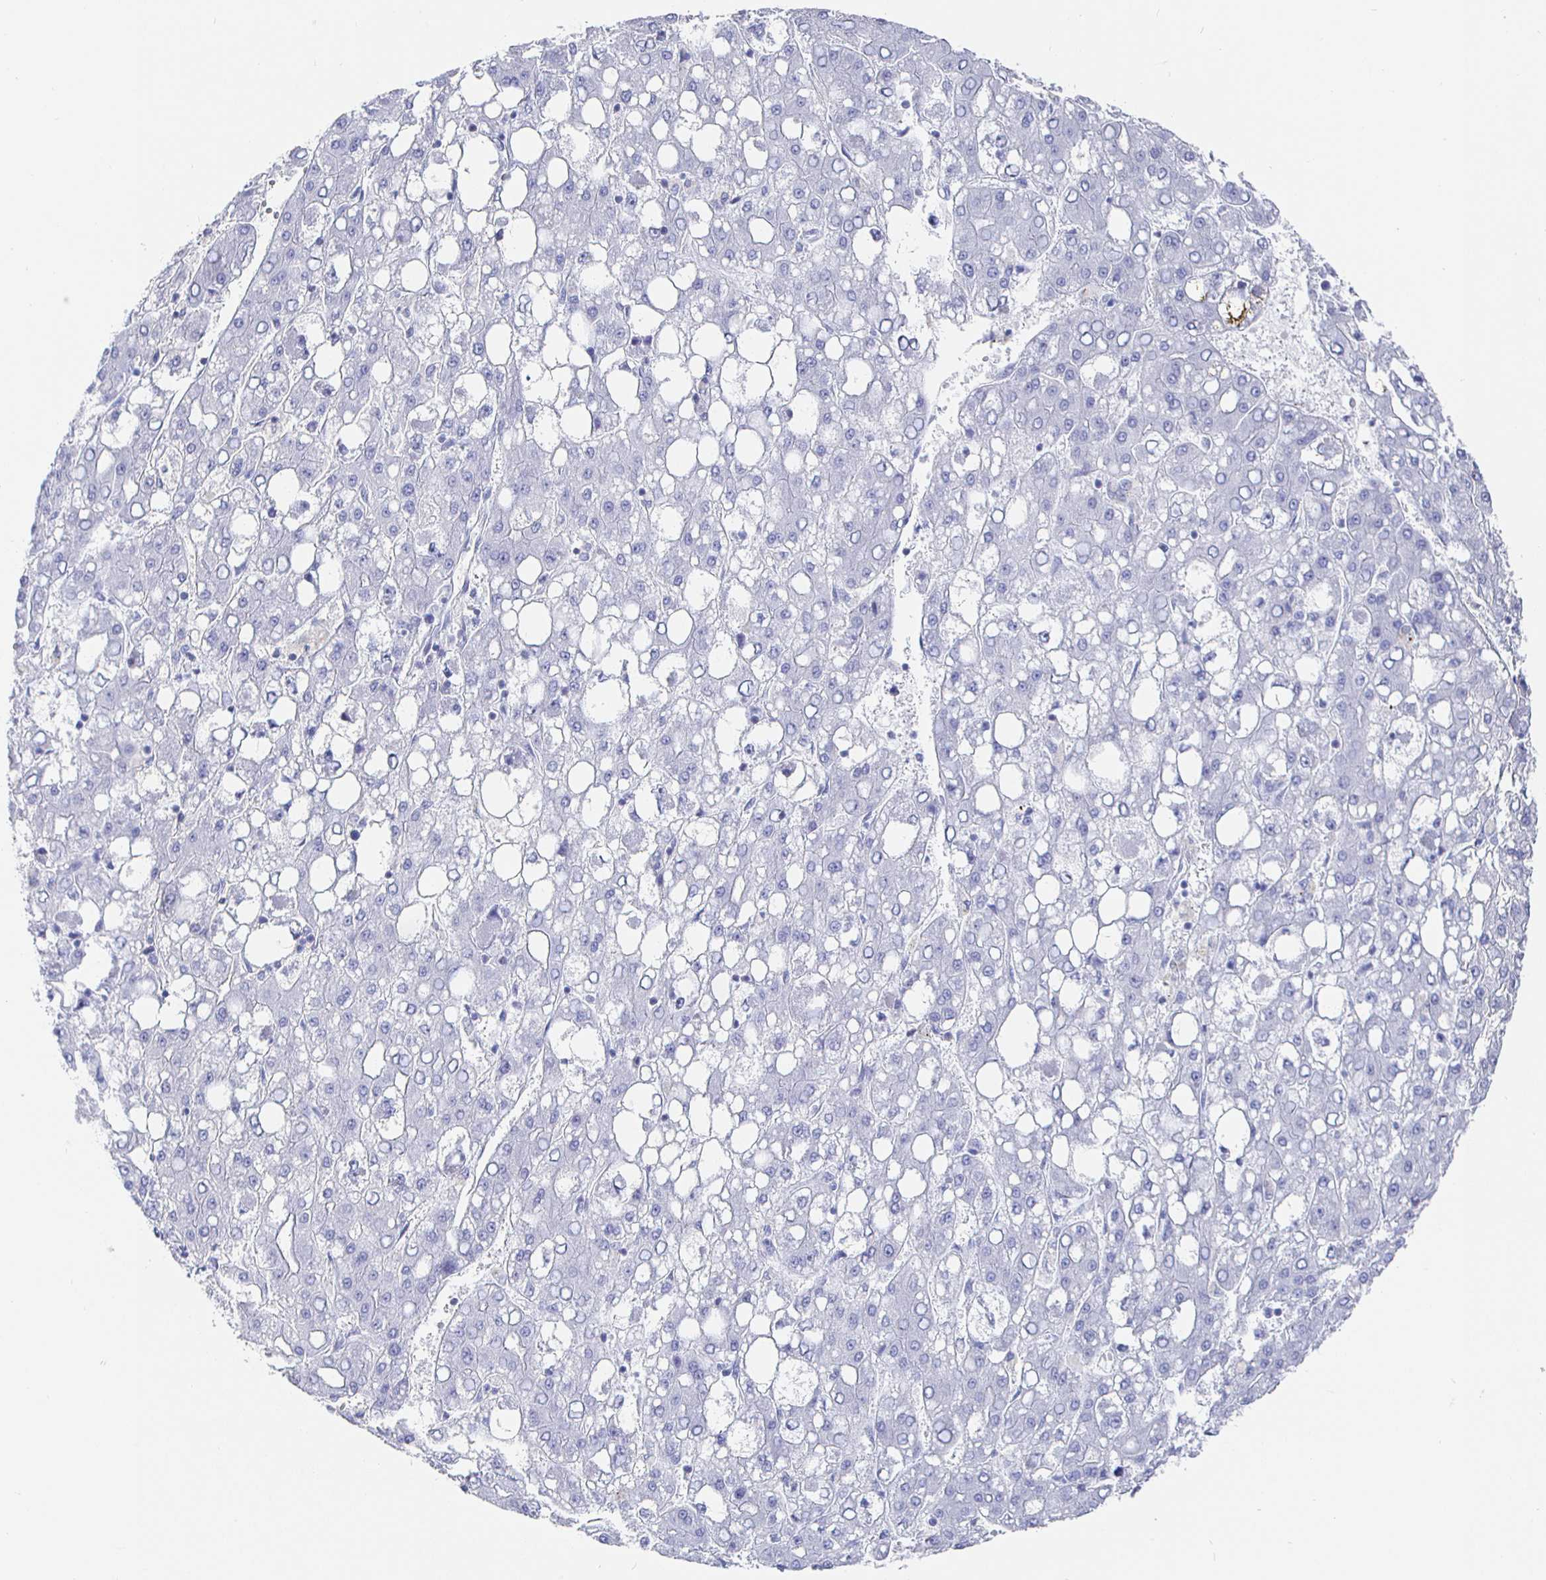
{"staining": {"intensity": "negative", "quantity": "none", "location": "none"}, "tissue": "liver cancer", "cell_type": "Tumor cells", "image_type": "cancer", "snomed": [{"axis": "morphology", "description": "Carcinoma, Hepatocellular, NOS"}, {"axis": "topography", "description": "Liver"}], "caption": "Photomicrograph shows no significant protein staining in tumor cells of liver cancer (hepatocellular carcinoma).", "gene": "CLCA1", "patient": {"sex": "male", "age": 65}}